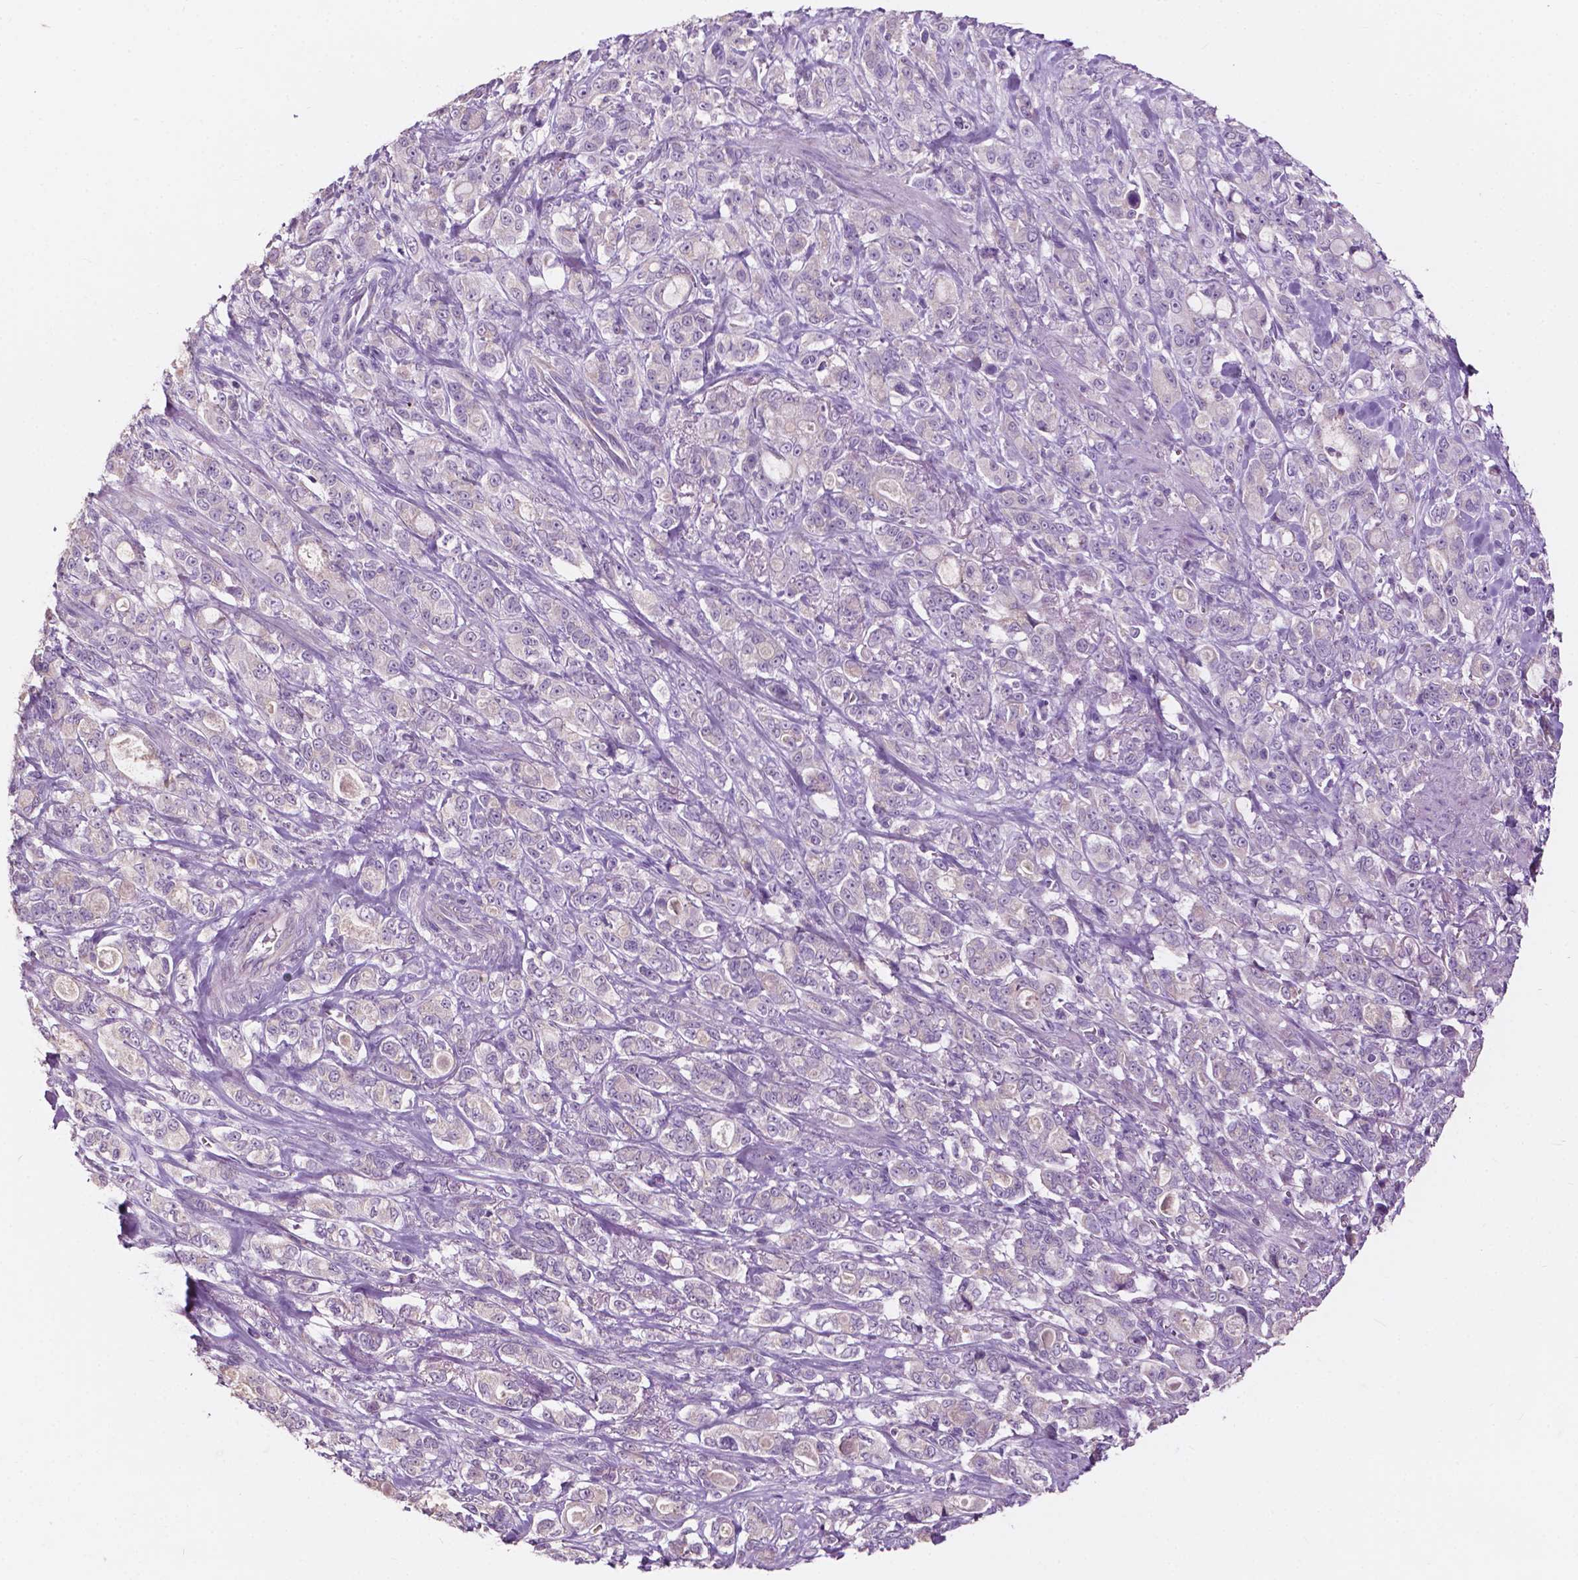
{"staining": {"intensity": "negative", "quantity": "none", "location": "none"}, "tissue": "stomach cancer", "cell_type": "Tumor cells", "image_type": "cancer", "snomed": [{"axis": "morphology", "description": "Adenocarcinoma, NOS"}, {"axis": "topography", "description": "Stomach"}], "caption": "Immunohistochemistry (IHC) image of neoplastic tissue: adenocarcinoma (stomach) stained with DAB displays no significant protein positivity in tumor cells. (DAB IHC with hematoxylin counter stain).", "gene": "NDUFS1", "patient": {"sex": "male", "age": 63}}